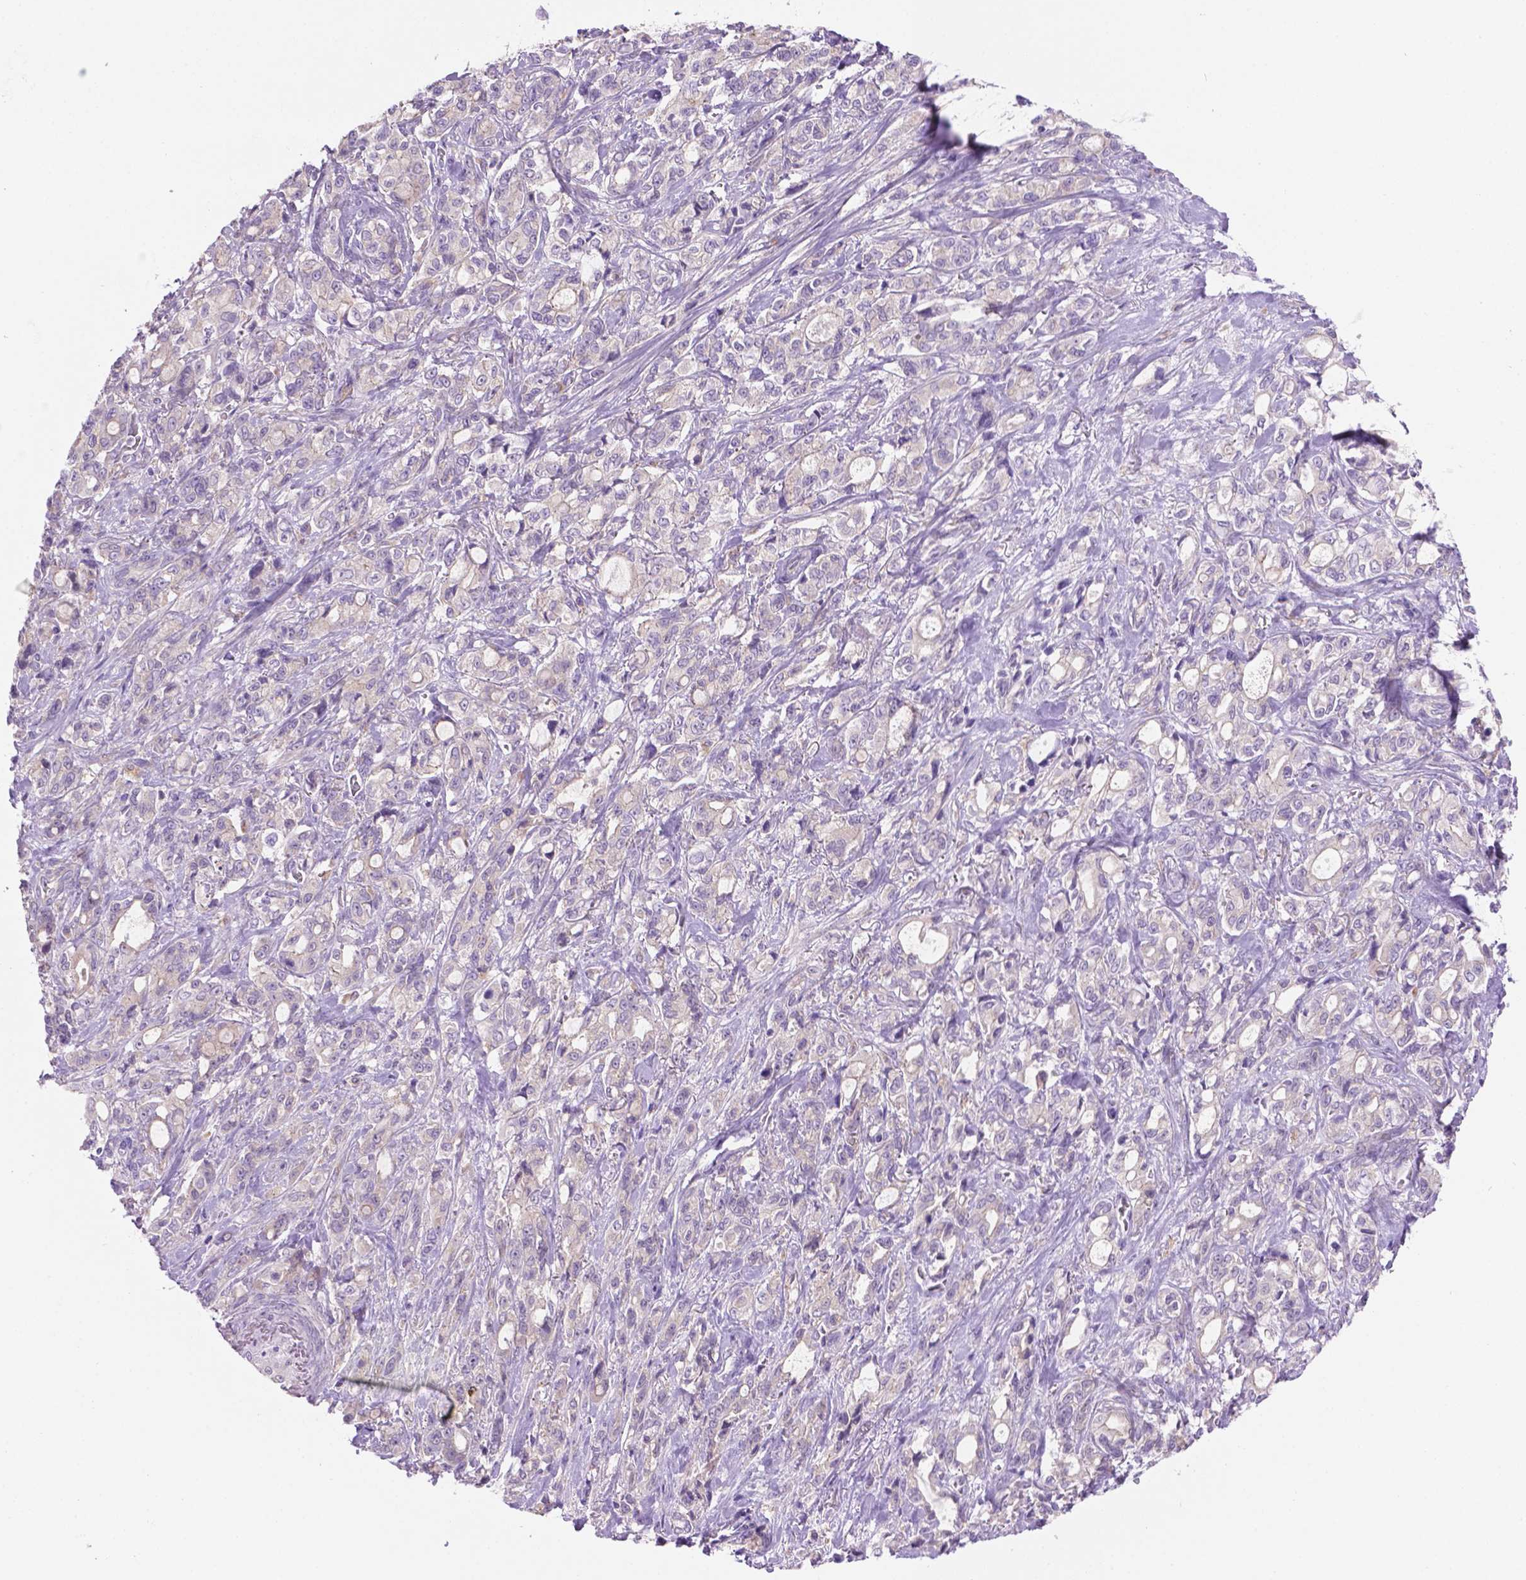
{"staining": {"intensity": "negative", "quantity": "none", "location": "none"}, "tissue": "stomach cancer", "cell_type": "Tumor cells", "image_type": "cancer", "snomed": [{"axis": "morphology", "description": "Adenocarcinoma, NOS"}, {"axis": "topography", "description": "Stomach"}], "caption": "There is no significant positivity in tumor cells of stomach cancer.", "gene": "CDH7", "patient": {"sex": "male", "age": 63}}